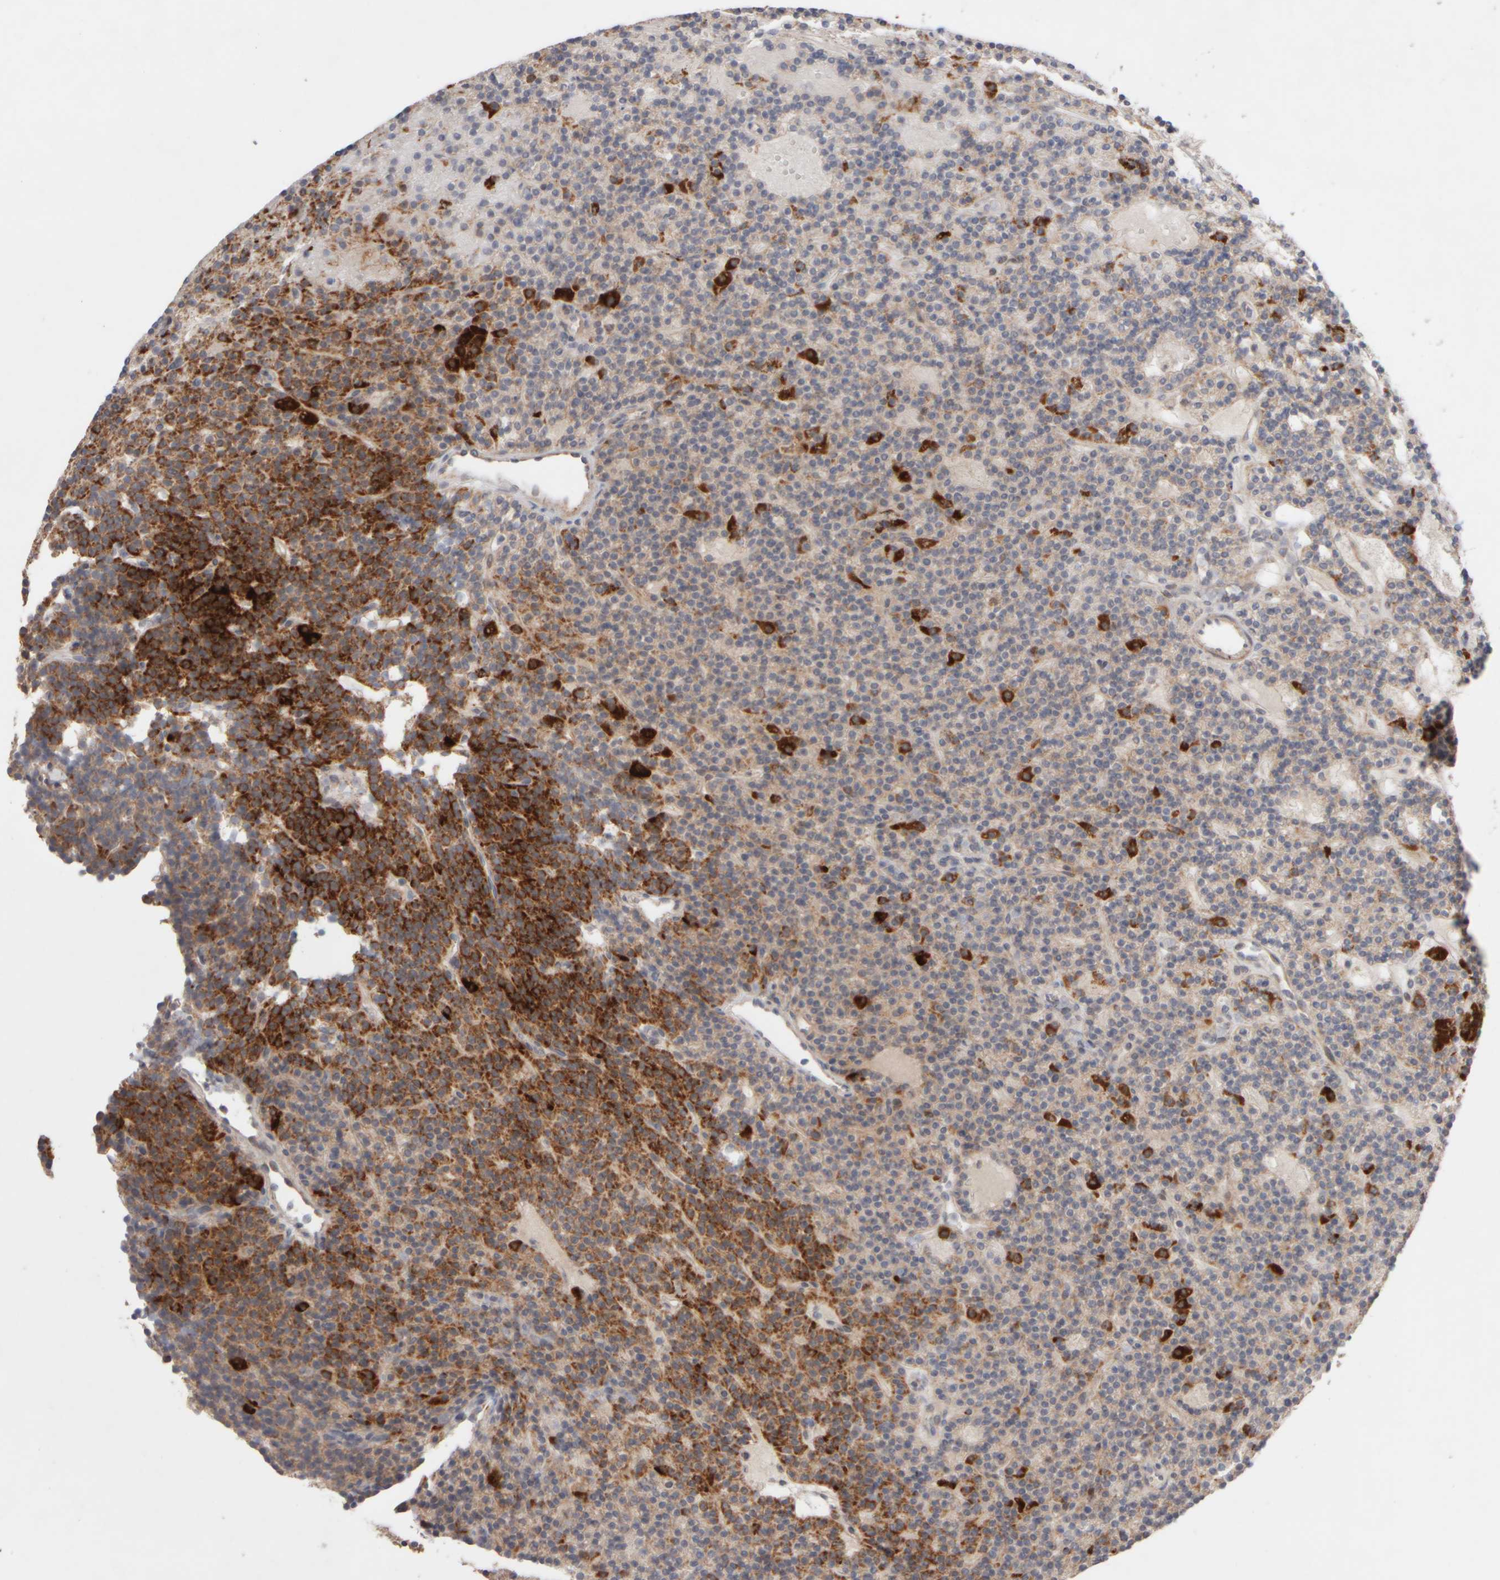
{"staining": {"intensity": "moderate", "quantity": ">75%", "location": "cytoplasmic/membranous"}, "tissue": "parathyroid gland", "cell_type": "Glandular cells", "image_type": "normal", "snomed": [{"axis": "morphology", "description": "Normal tissue, NOS"}, {"axis": "topography", "description": "Parathyroid gland"}], "caption": "High-magnification brightfield microscopy of unremarkable parathyroid gland stained with DAB (brown) and counterstained with hematoxylin (blue). glandular cells exhibit moderate cytoplasmic/membranous expression is seen in about>75% of cells.", "gene": "CHADL", "patient": {"sex": "male", "age": 75}}